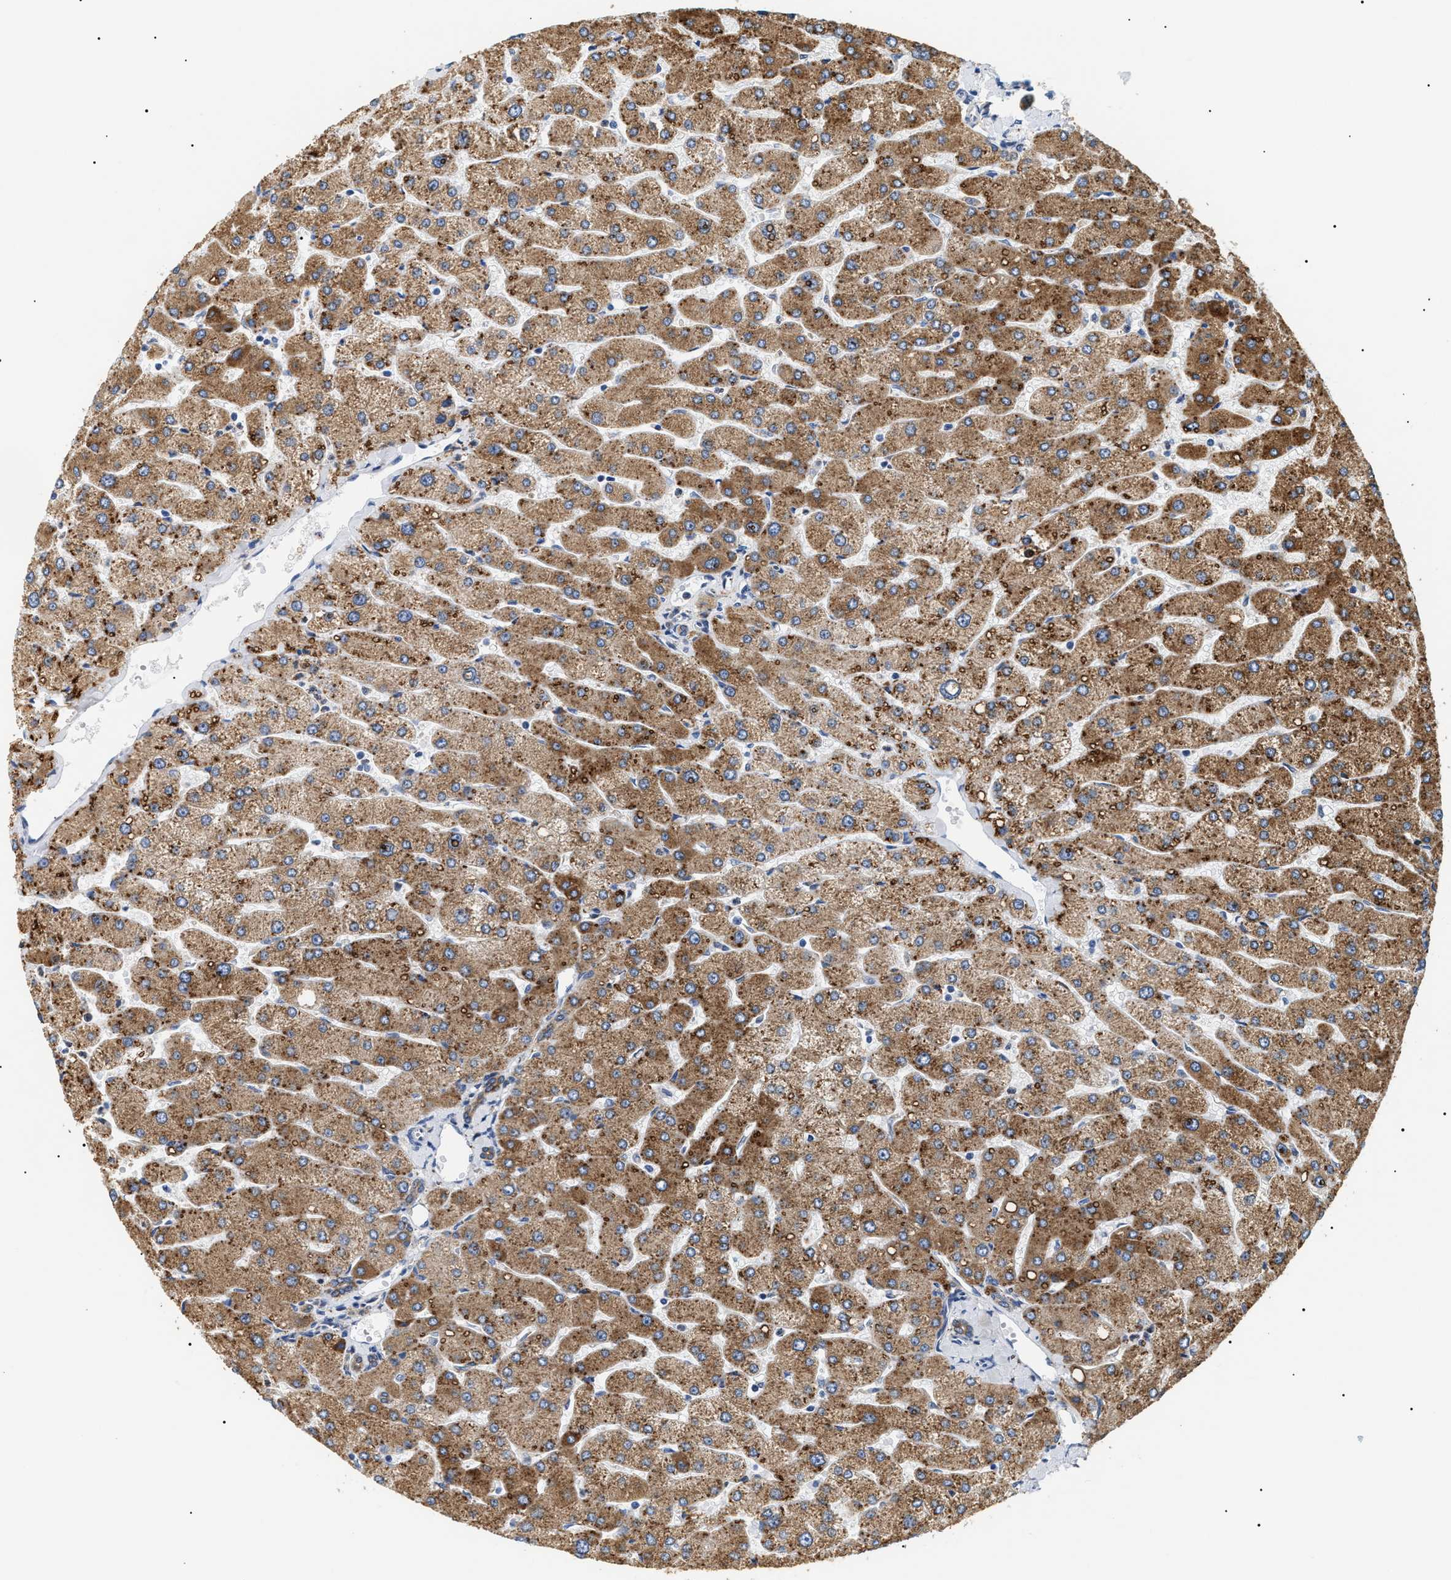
{"staining": {"intensity": "moderate", "quantity": ">75%", "location": "cytoplasmic/membranous"}, "tissue": "liver", "cell_type": "Cholangiocytes", "image_type": "normal", "snomed": [{"axis": "morphology", "description": "Normal tissue, NOS"}, {"axis": "topography", "description": "Liver"}], "caption": "Protein expression by immunohistochemistry (IHC) demonstrates moderate cytoplasmic/membranous positivity in about >75% of cholangiocytes in benign liver.", "gene": "HSD17B11", "patient": {"sex": "male", "age": 55}}